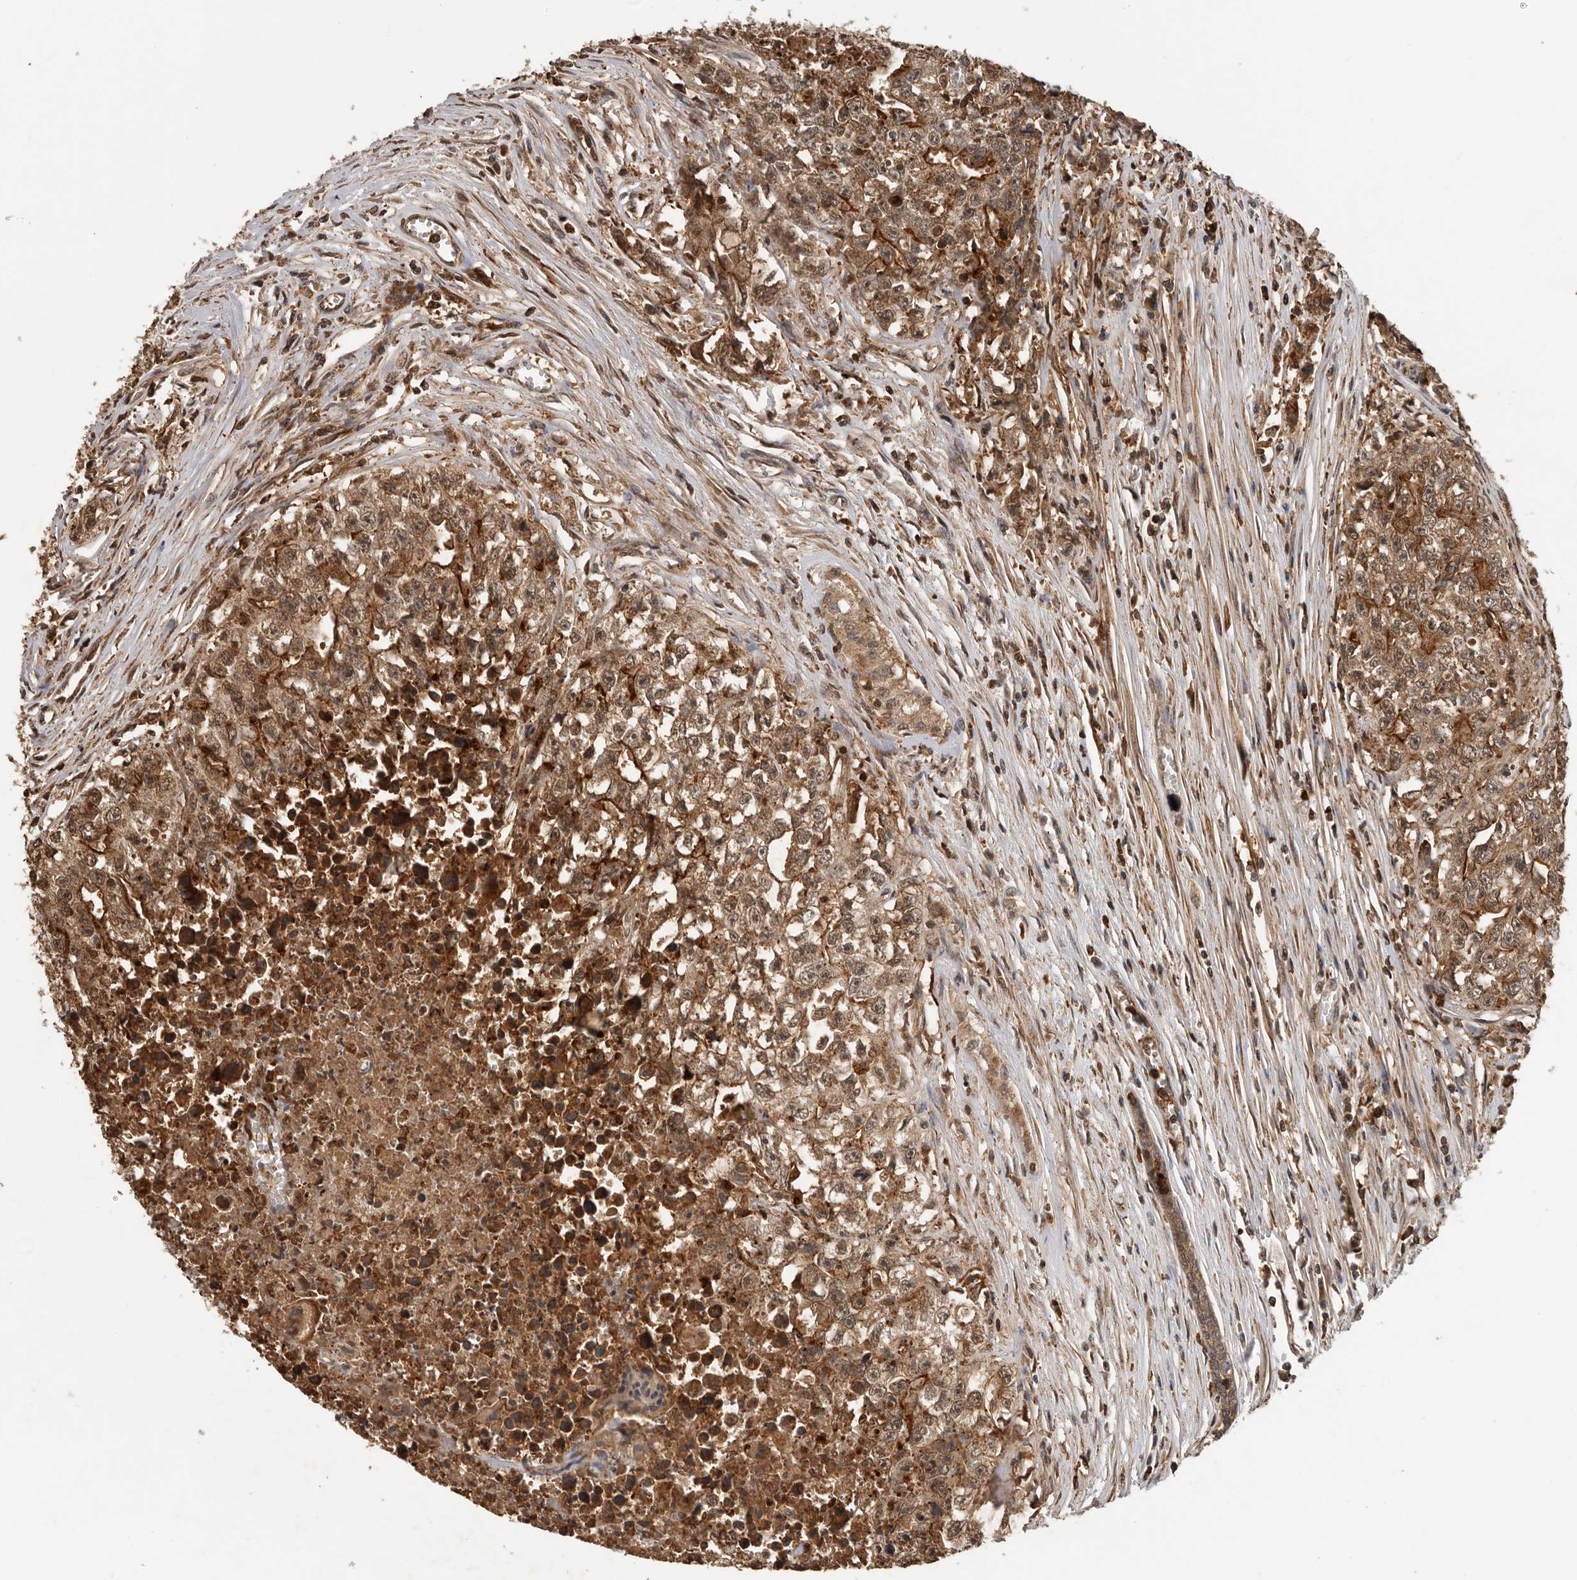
{"staining": {"intensity": "moderate", "quantity": ">75%", "location": "cytoplasmic/membranous,nuclear"}, "tissue": "testis cancer", "cell_type": "Tumor cells", "image_type": "cancer", "snomed": [{"axis": "morphology", "description": "Seminoma, NOS"}, {"axis": "morphology", "description": "Carcinoma, Embryonal, NOS"}, {"axis": "topography", "description": "Testis"}], "caption": "Immunohistochemical staining of testis cancer (seminoma) shows medium levels of moderate cytoplasmic/membranous and nuclear staining in approximately >75% of tumor cells.", "gene": "RNF157", "patient": {"sex": "male", "age": 43}}